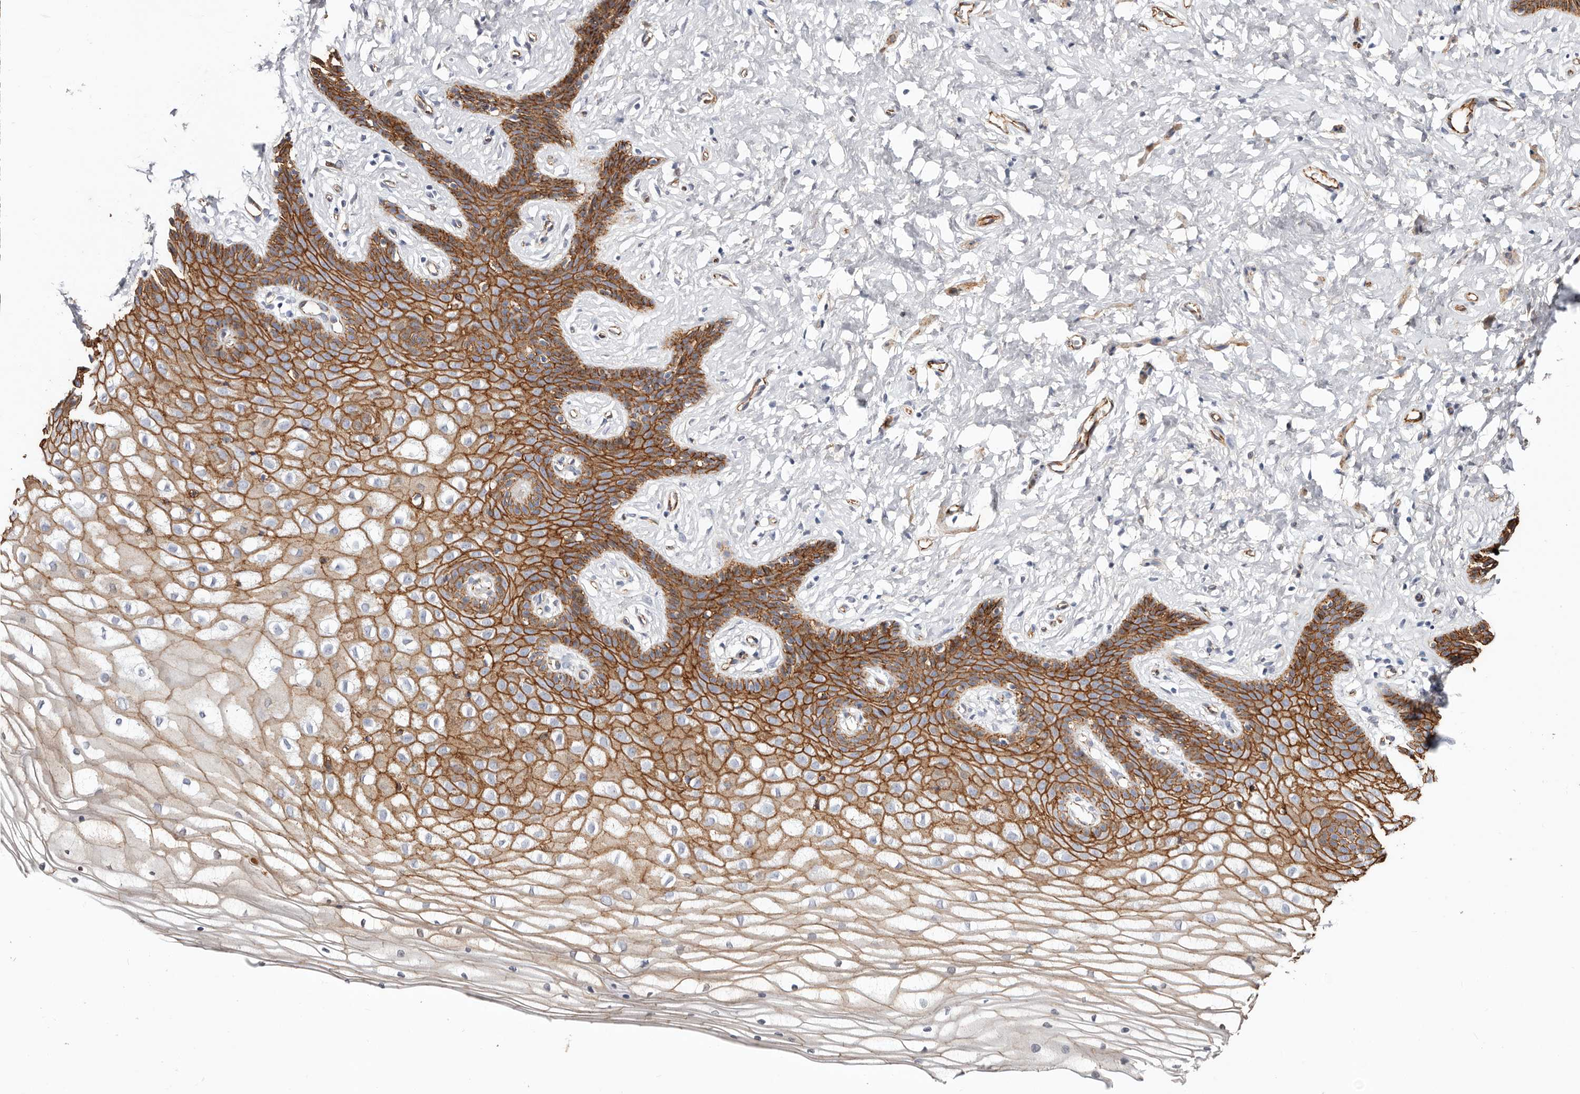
{"staining": {"intensity": "strong", "quantity": ">75%", "location": "cytoplasmic/membranous"}, "tissue": "vagina", "cell_type": "Squamous epithelial cells", "image_type": "normal", "snomed": [{"axis": "morphology", "description": "Normal tissue, NOS"}, {"axis": "topography", "description": "Vagina"}, {"axis": "topography", "description": "Cervix"}], "caption": "A photomicrograph of human vagina stained for a protein exhibits strong cytoplasmic/membranous brown staining in squamous epithelial cells.", "gene": "CTNNB1", "patient": {"sex": "female", "age": 40}}